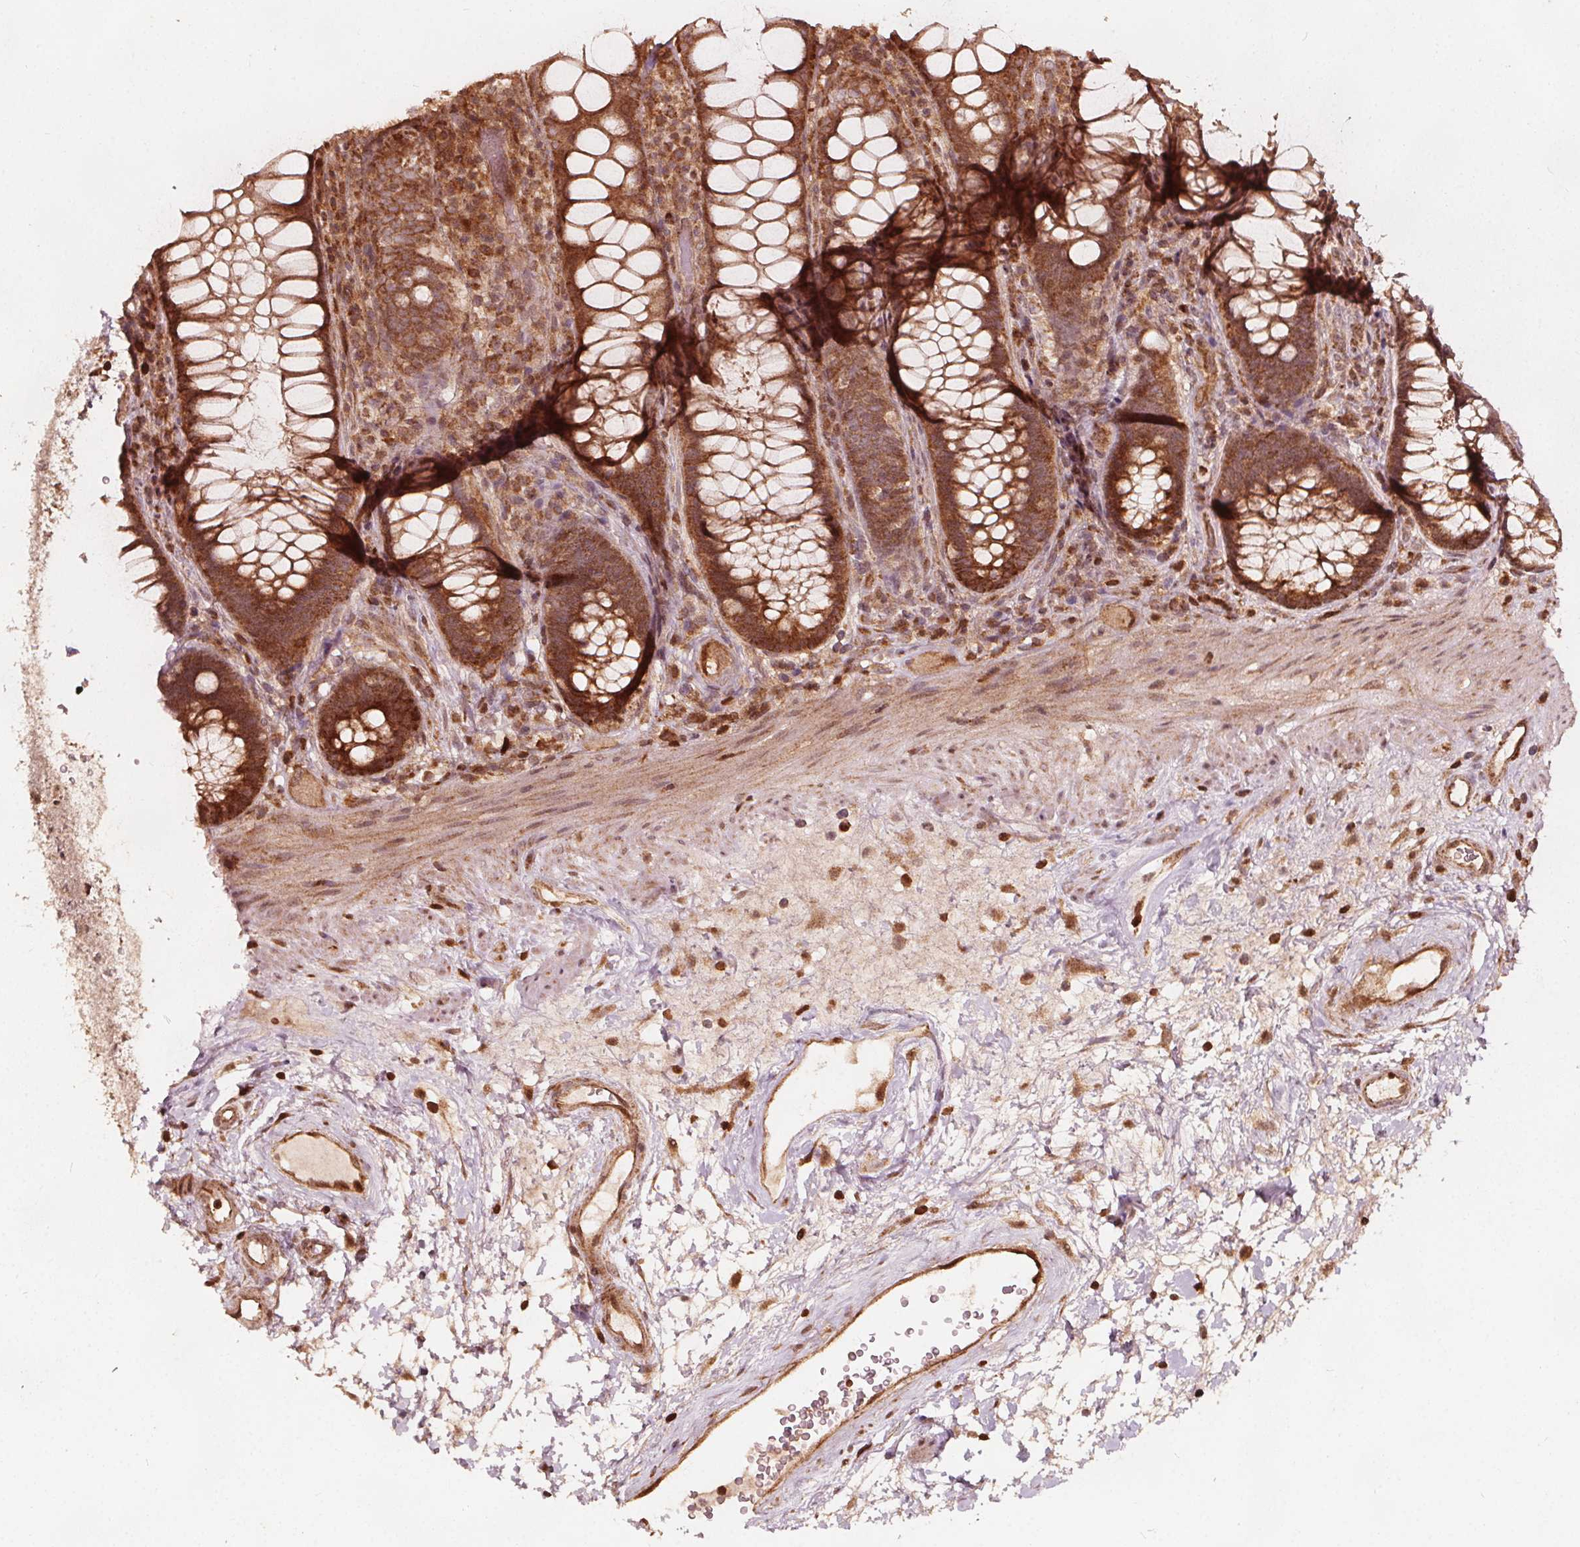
{"staining": {"intensity": "strong", "quantity": ">75%", "location": "cytoplasmic/membranous"}, "tissue": "rectum", "cell_type": "Glandular cells", "image_type": "normal", "snomed": [{"axis": "morphology", "description": "Normal tissue, NOS"}, {"axis": "topography", "description": "Rectum"}], "caption": "Immunohistochemical staining of unremarkable rectum reveals strong cytoplasmic/membranous protein expression in approximately >75% of glandular cells.", "gene": "AIP", "patient": {"sex": "male", "age": 72}}